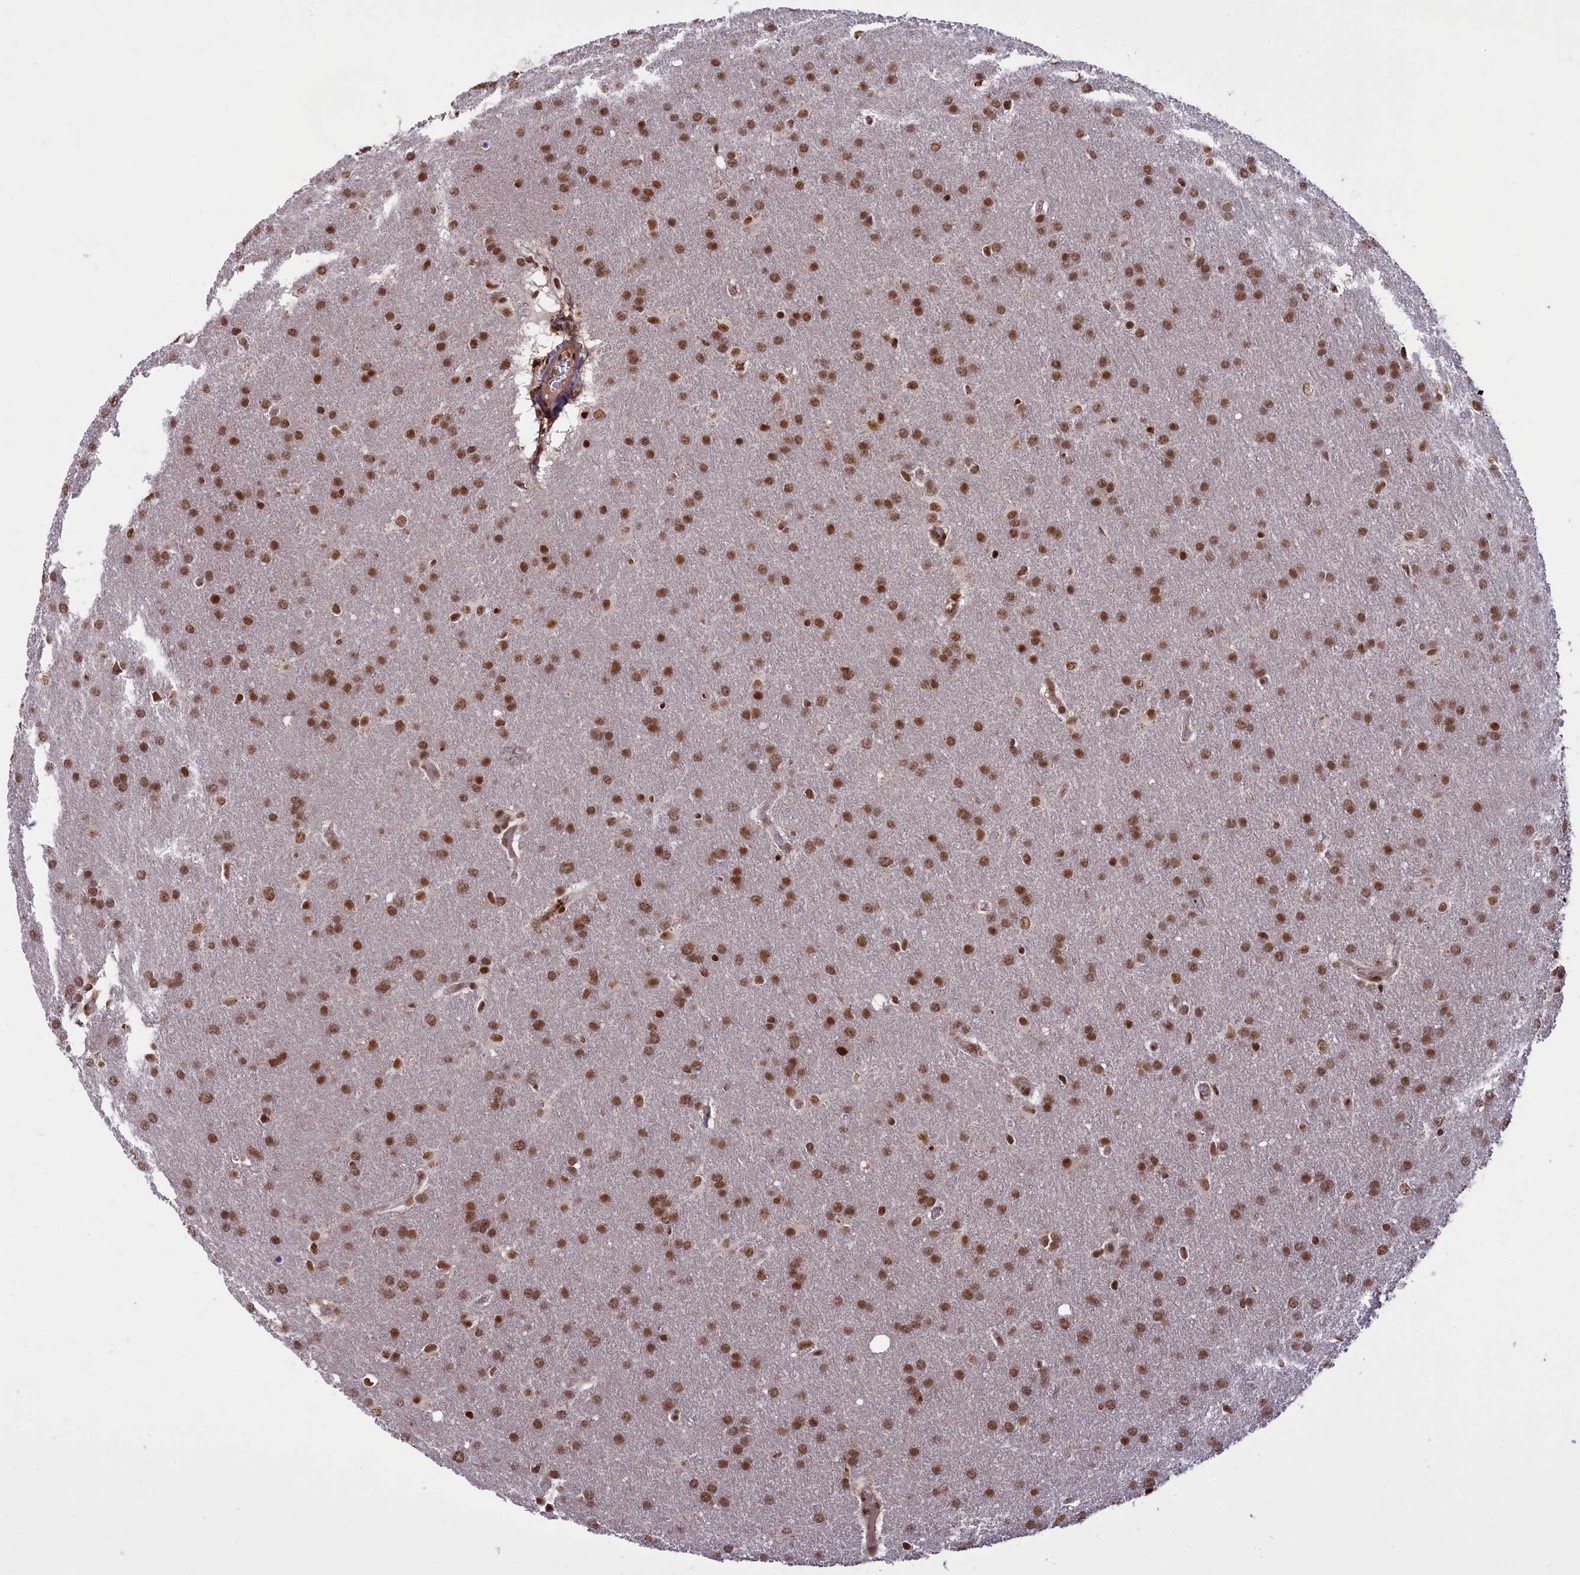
{"staining": {"intensity": "moderate", "quantity": ">75%", "location": "nuclear"}, "tissue": "glioma", "cell_type": "Tumor cells", "image_type": "cancer", "snomed": [{"axis": "morphology", "description": "Glioma, malignant, Low grade"}, {"axis": "topography", "description": "Brain"}], "caption": "A histopathology image of human glioma stained for a protein displays moderate nuclear brown staining in tumor cells.", "gene": "RELB", "patient": {"sex": "female", "age": 32}}